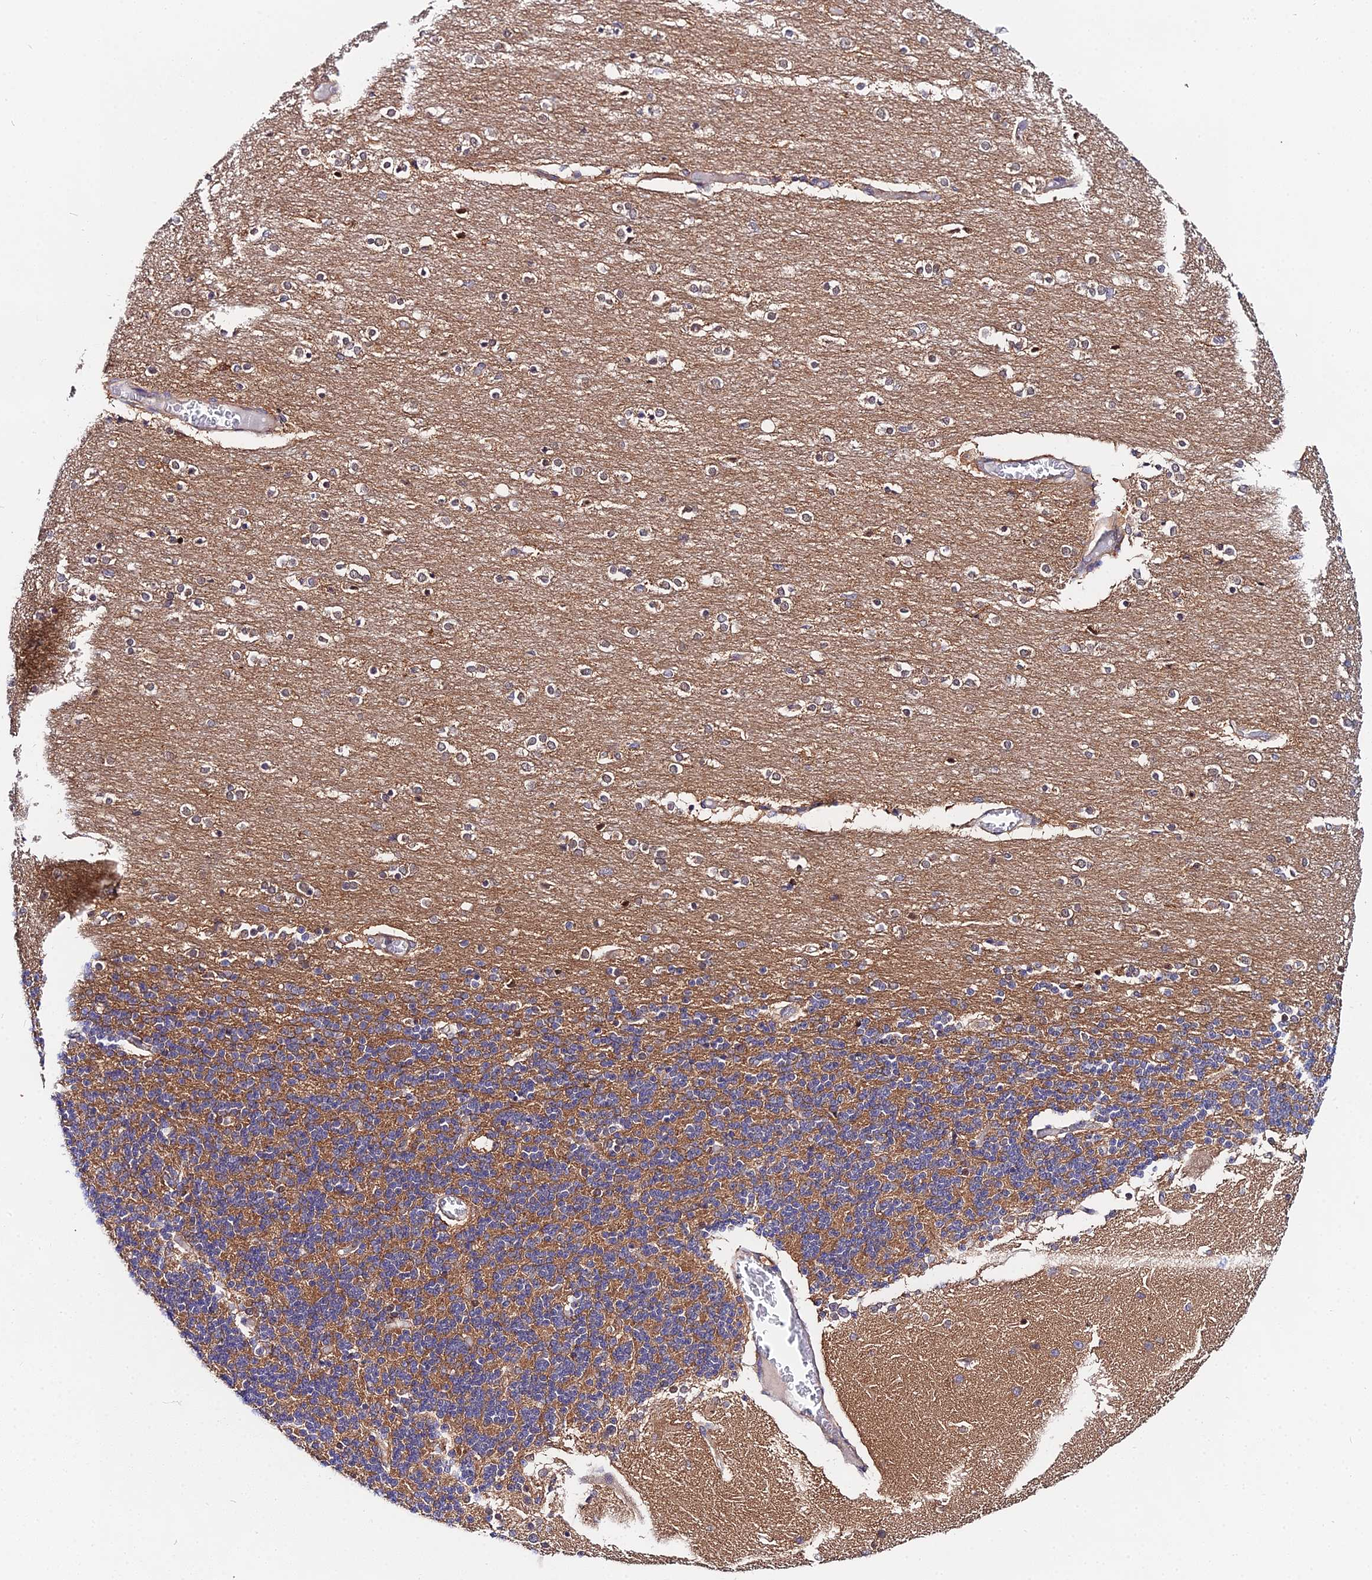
{"staining": {"intensity": "moderate", "quantity": "25%-75%", "location": "cytoplasmic/membranous"}, "tissue": "cerebellum", "cell_type": "Cells in granular layer", "image_type": "normal", "snomed": [{"axis": "morphology", "description": "Normal tissue, NOS"}, {"axis": "topography", "description": "Cerebellum"}], "caption": "Protein analysis of benign cerebellum reveals moderate cytoplasmic/membranous staining in about 25%-75% of cells in granular layer. (DAB = brown stain, brightfield microscopy at high magnification).", "gene": "PPP2R2A", "patient": {"sex": "female", "age": 54}}